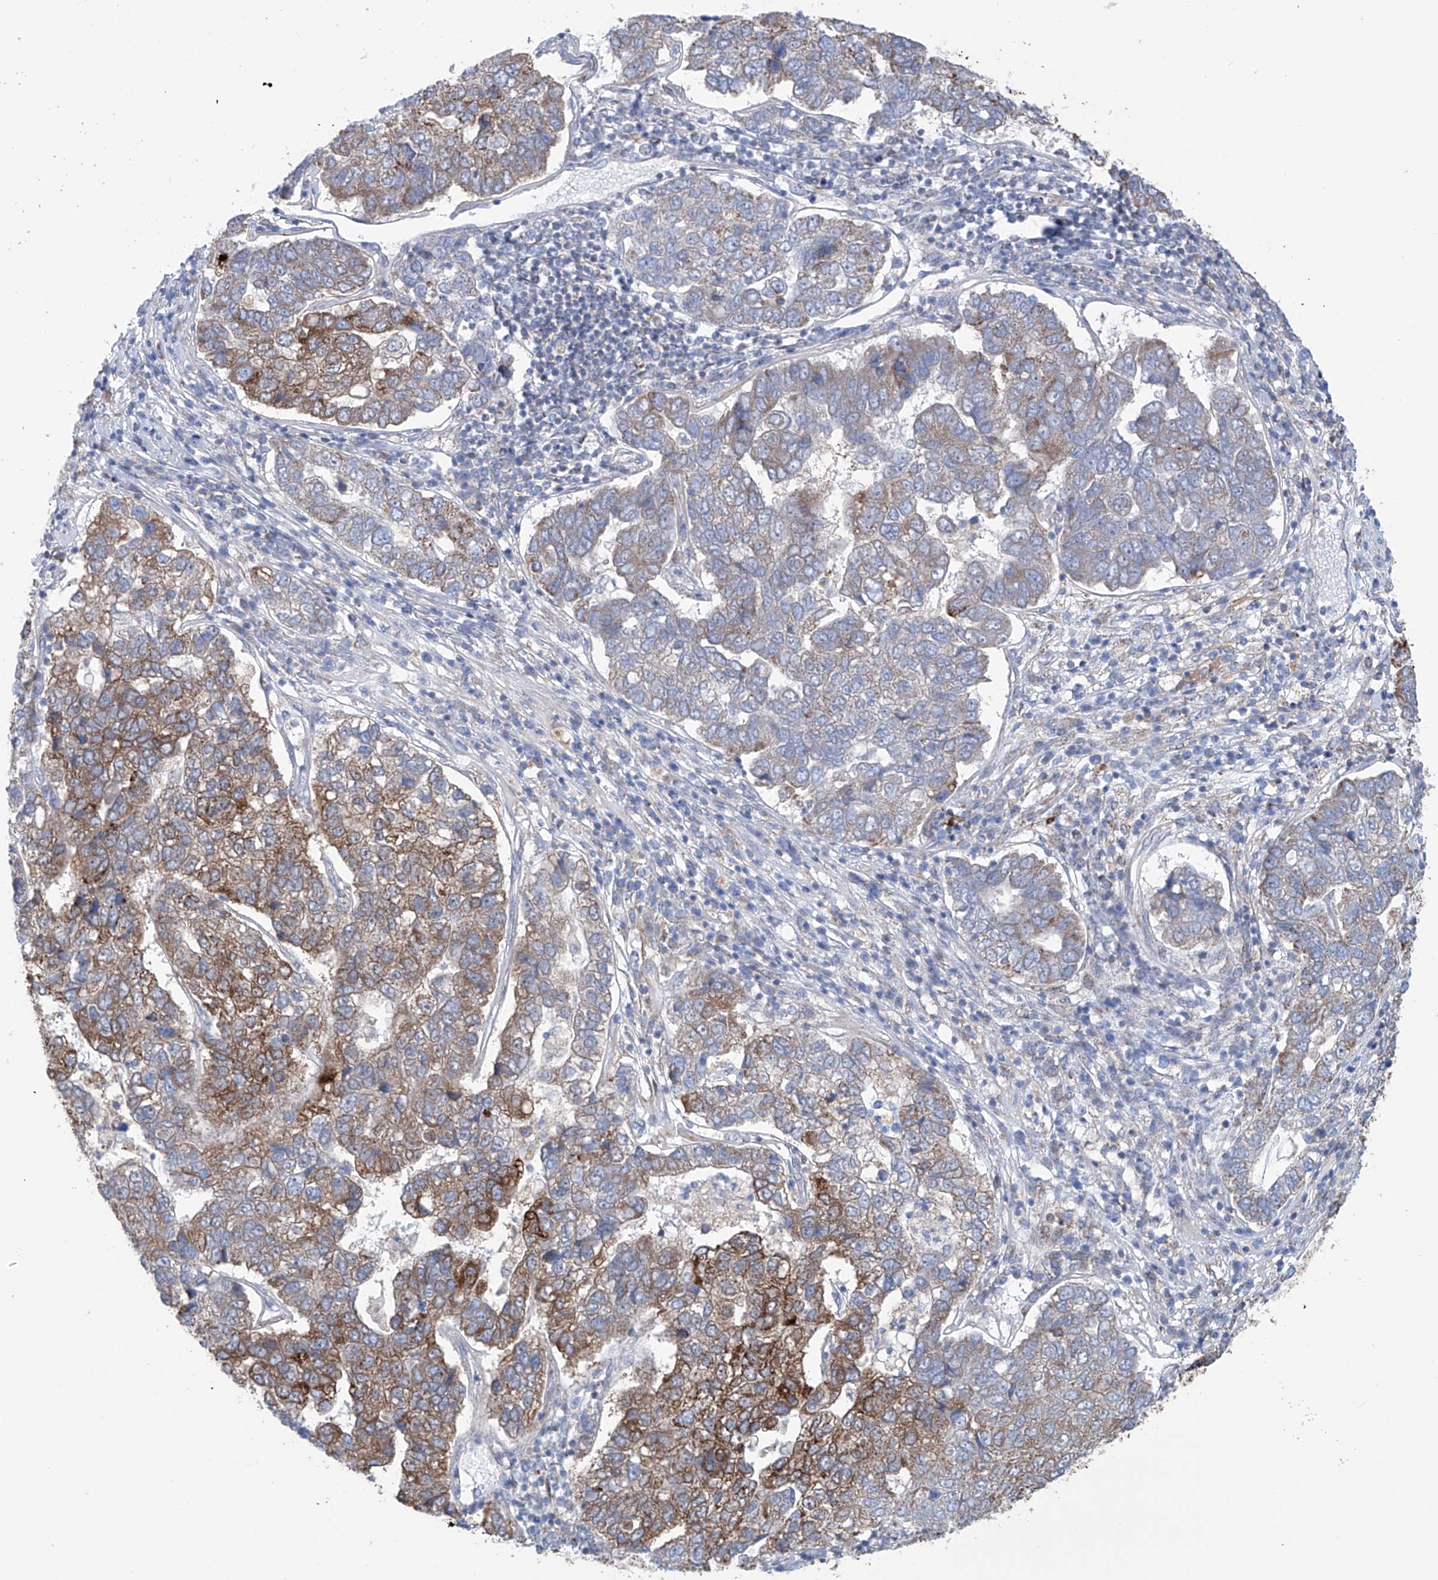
{"staining": {"intensity": "strong", "quantity": "25%-75%", "location": "cytoplasmic/membranous"}, "tissue": "pancreatic cancer", "cell_type": "Tumor cells", "image_type": "cancer", "snomed": [{"axis": "morphology", "description": "Adenocarcinoma, NOS"}, {"axis": "topography", "description": "Pancreas"}], "caption": "Immunohistochemistry (DAB (3,3'-diaminobenzidine)) staining of human pancreatic cancer (adenocarcinoma) displays strong cytoplasmic/membranous protein staining in approximately 25%-75% of tumor cells.", "gene": "ALDH6A1", "patient": {"sex": "female", "age": 61}}